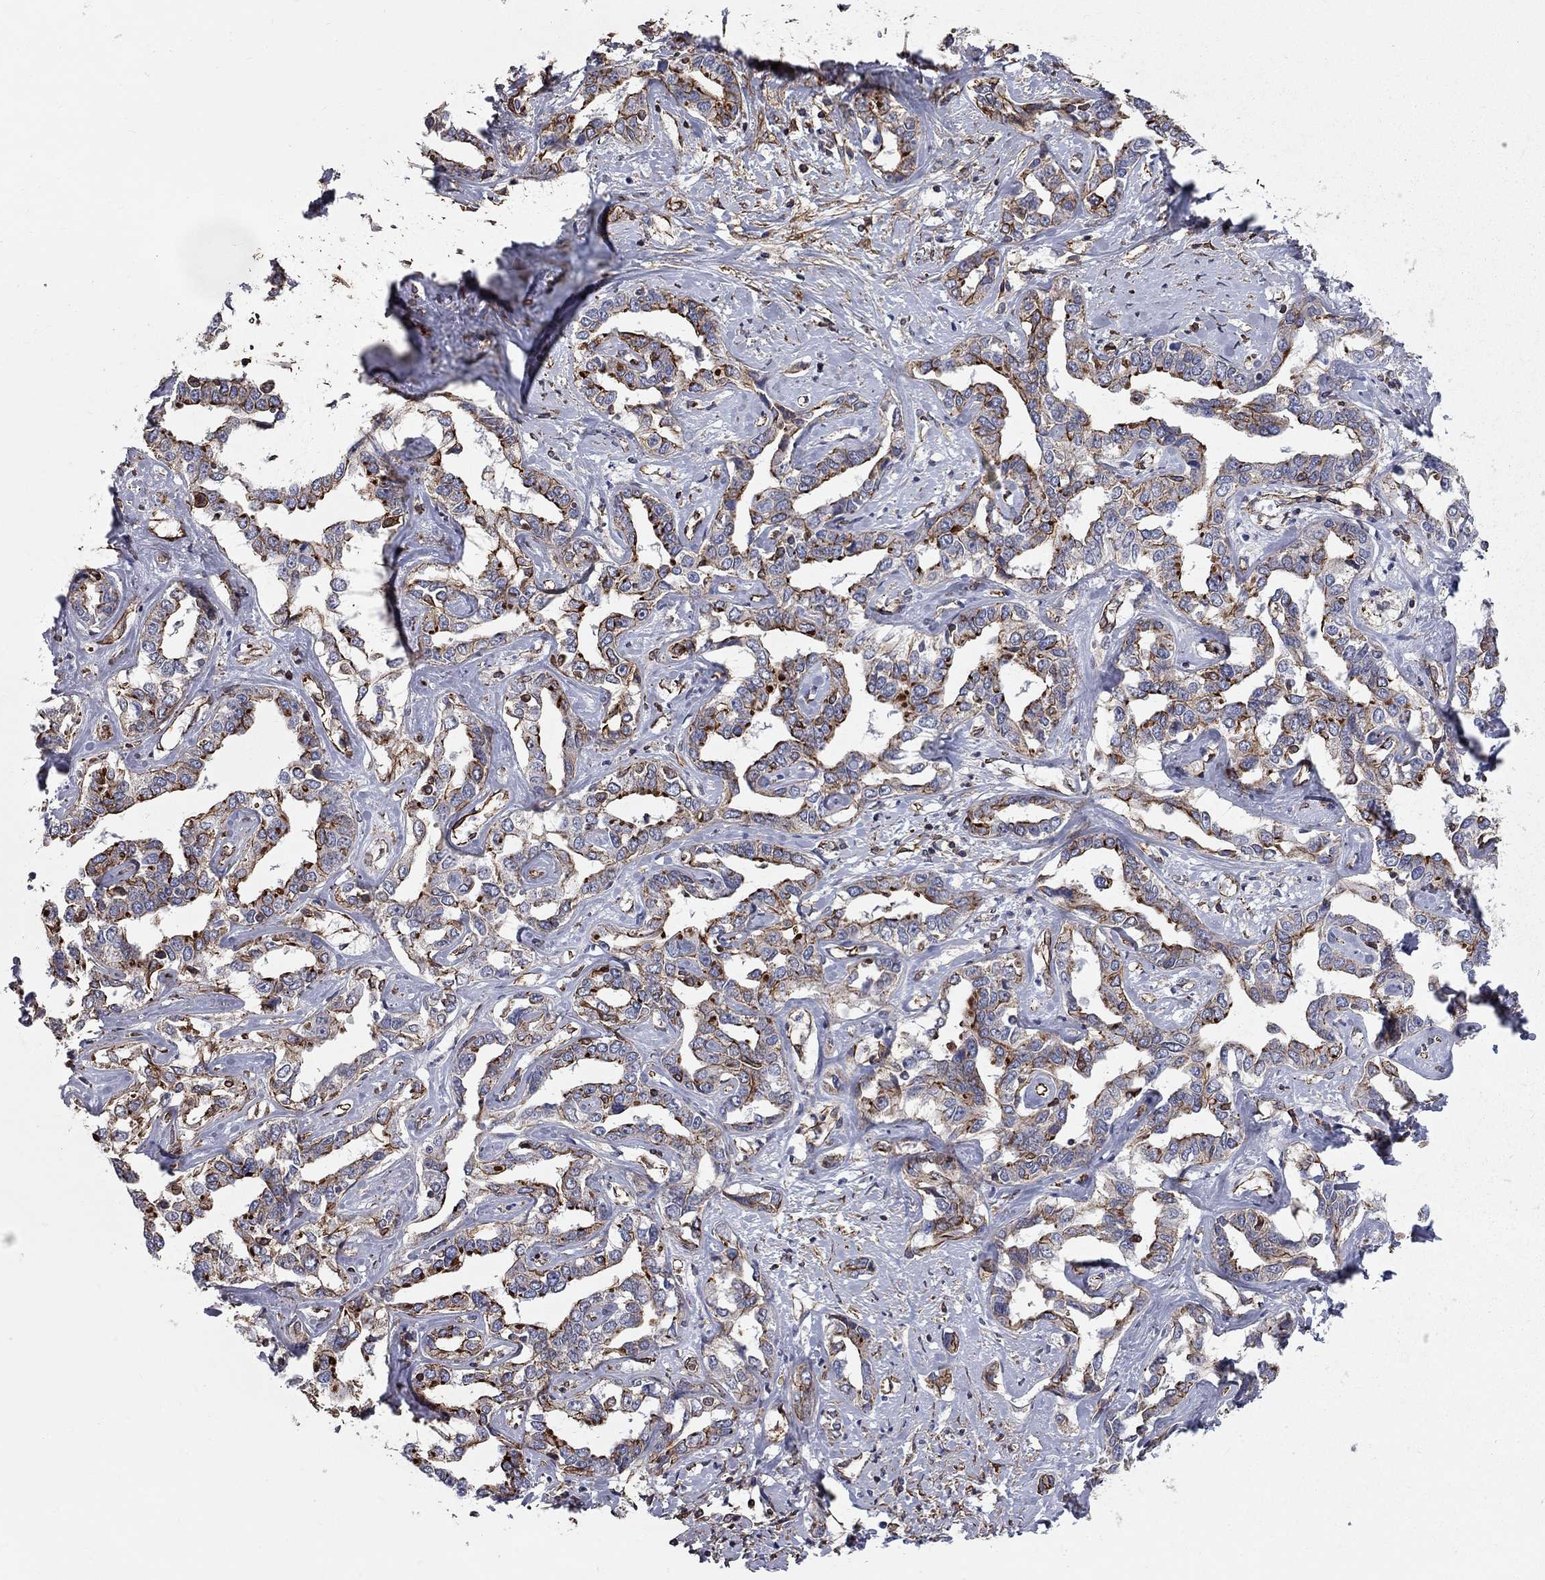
{"staining": {"intensity": "strong", "quantity": "25%-75%", "location": "cytoplasmic/membranous"}, "tissue": "liver cancer", "cell_type": "Tumor cells", "image_type": "cancer", "snomed": [{"axis": "morphology", "description": "Cholangiocarcinoma"}, {"axis": "topography", "description": "Liver"}], "caption": "Immunohistochemical staining of liver cholangiocarcinoma exhibits high levels of strong cytoplasmic/membranous protein staining in about 25%-75% of tumor cells.", "gene": "BICDL2", "patient": {"sex": "male", "age": 59}}